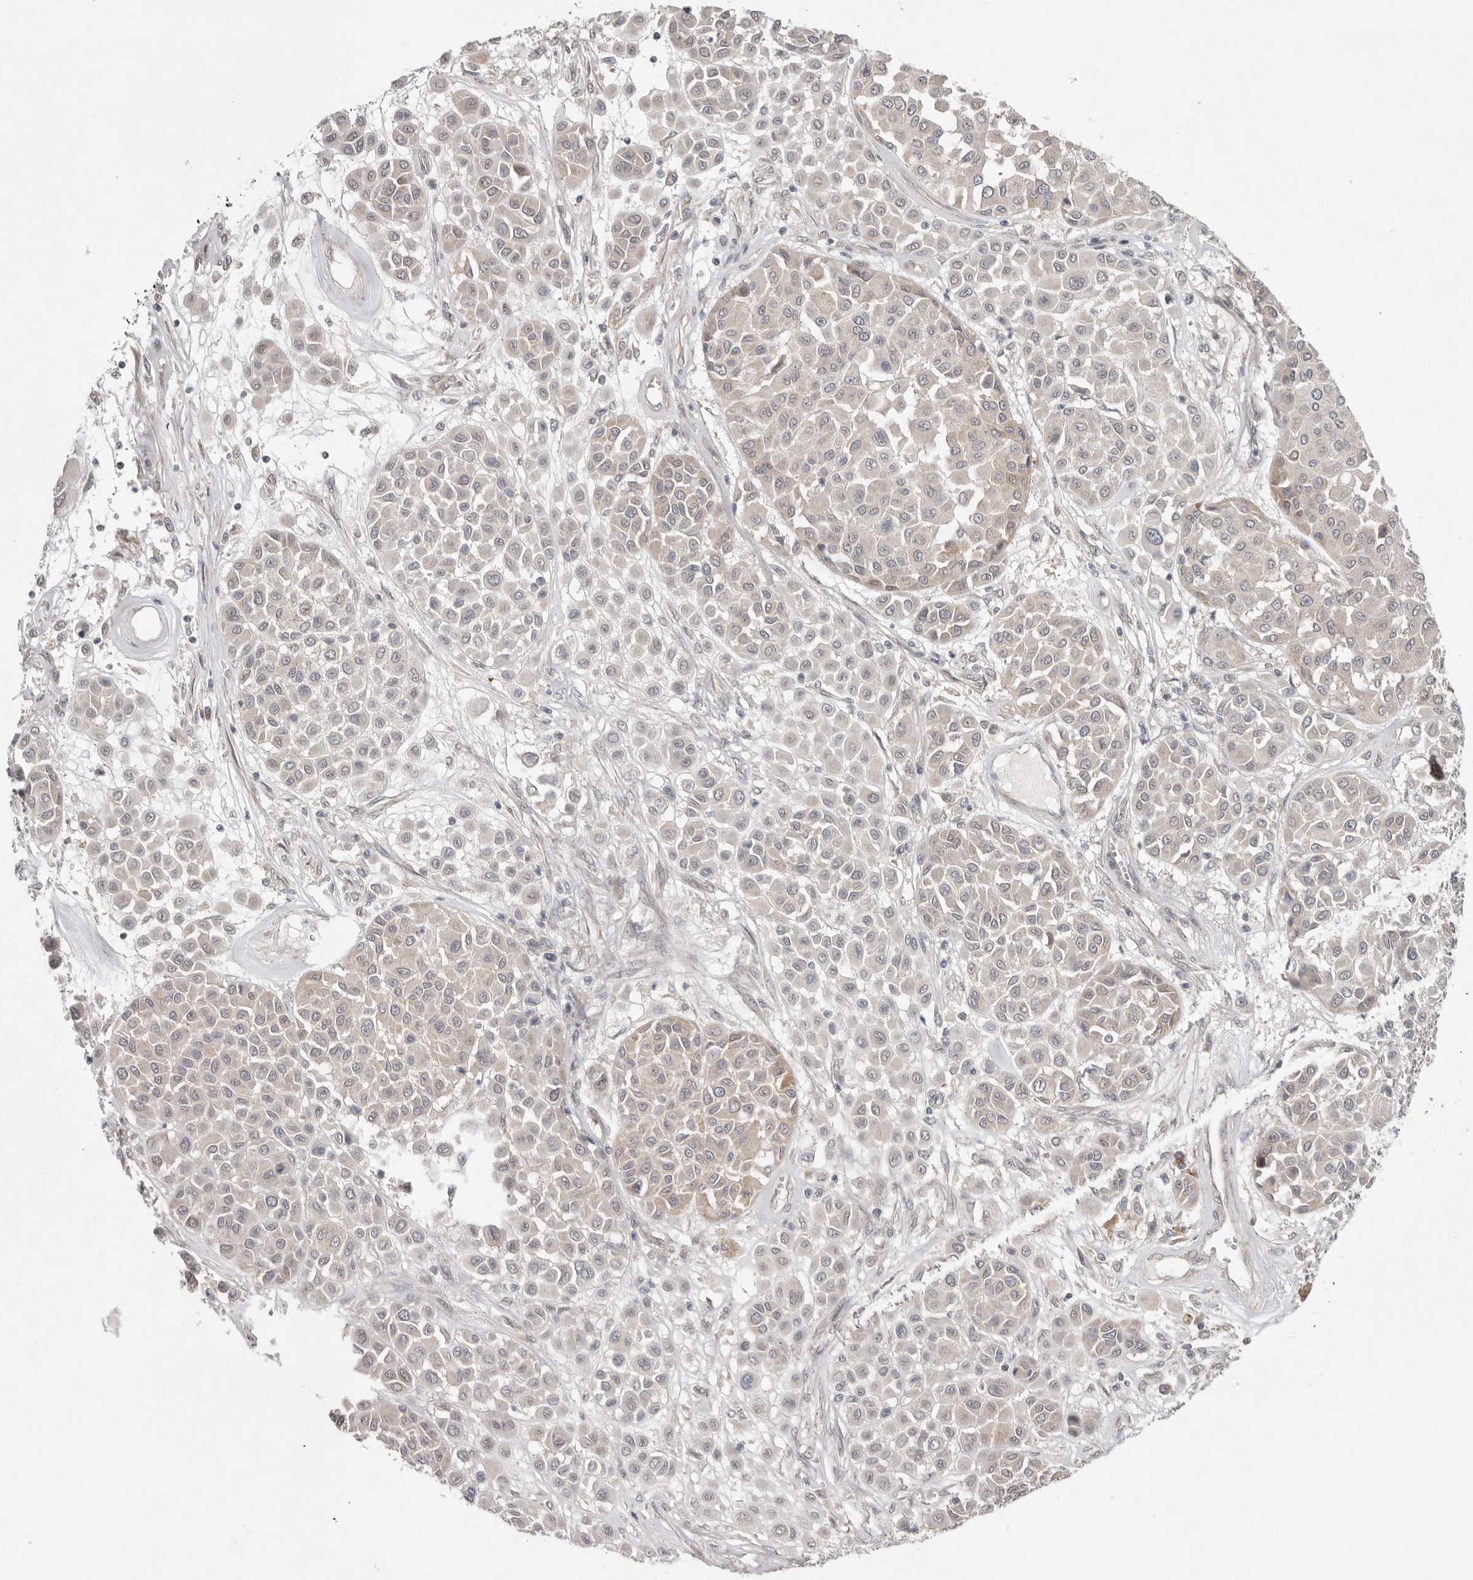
{"staining": {"intensity": "negative", "quantity": "none", "location": "none"}, "tissue": "melanoma", "cell_type": "Tumor cells", "image_type": "cancer", "snomed": [{"axis": "morphology", "description": "Malignant melanoma, Metastatic site"}, {"axis": "topography", "description": "Soft tissue"}], "caption": "Melanoma was stained to show a protein in brown. There is no significant positivity in tumor cells.", "gene": "NSUN4", "patient": {"sex": "male", "age": 41}}